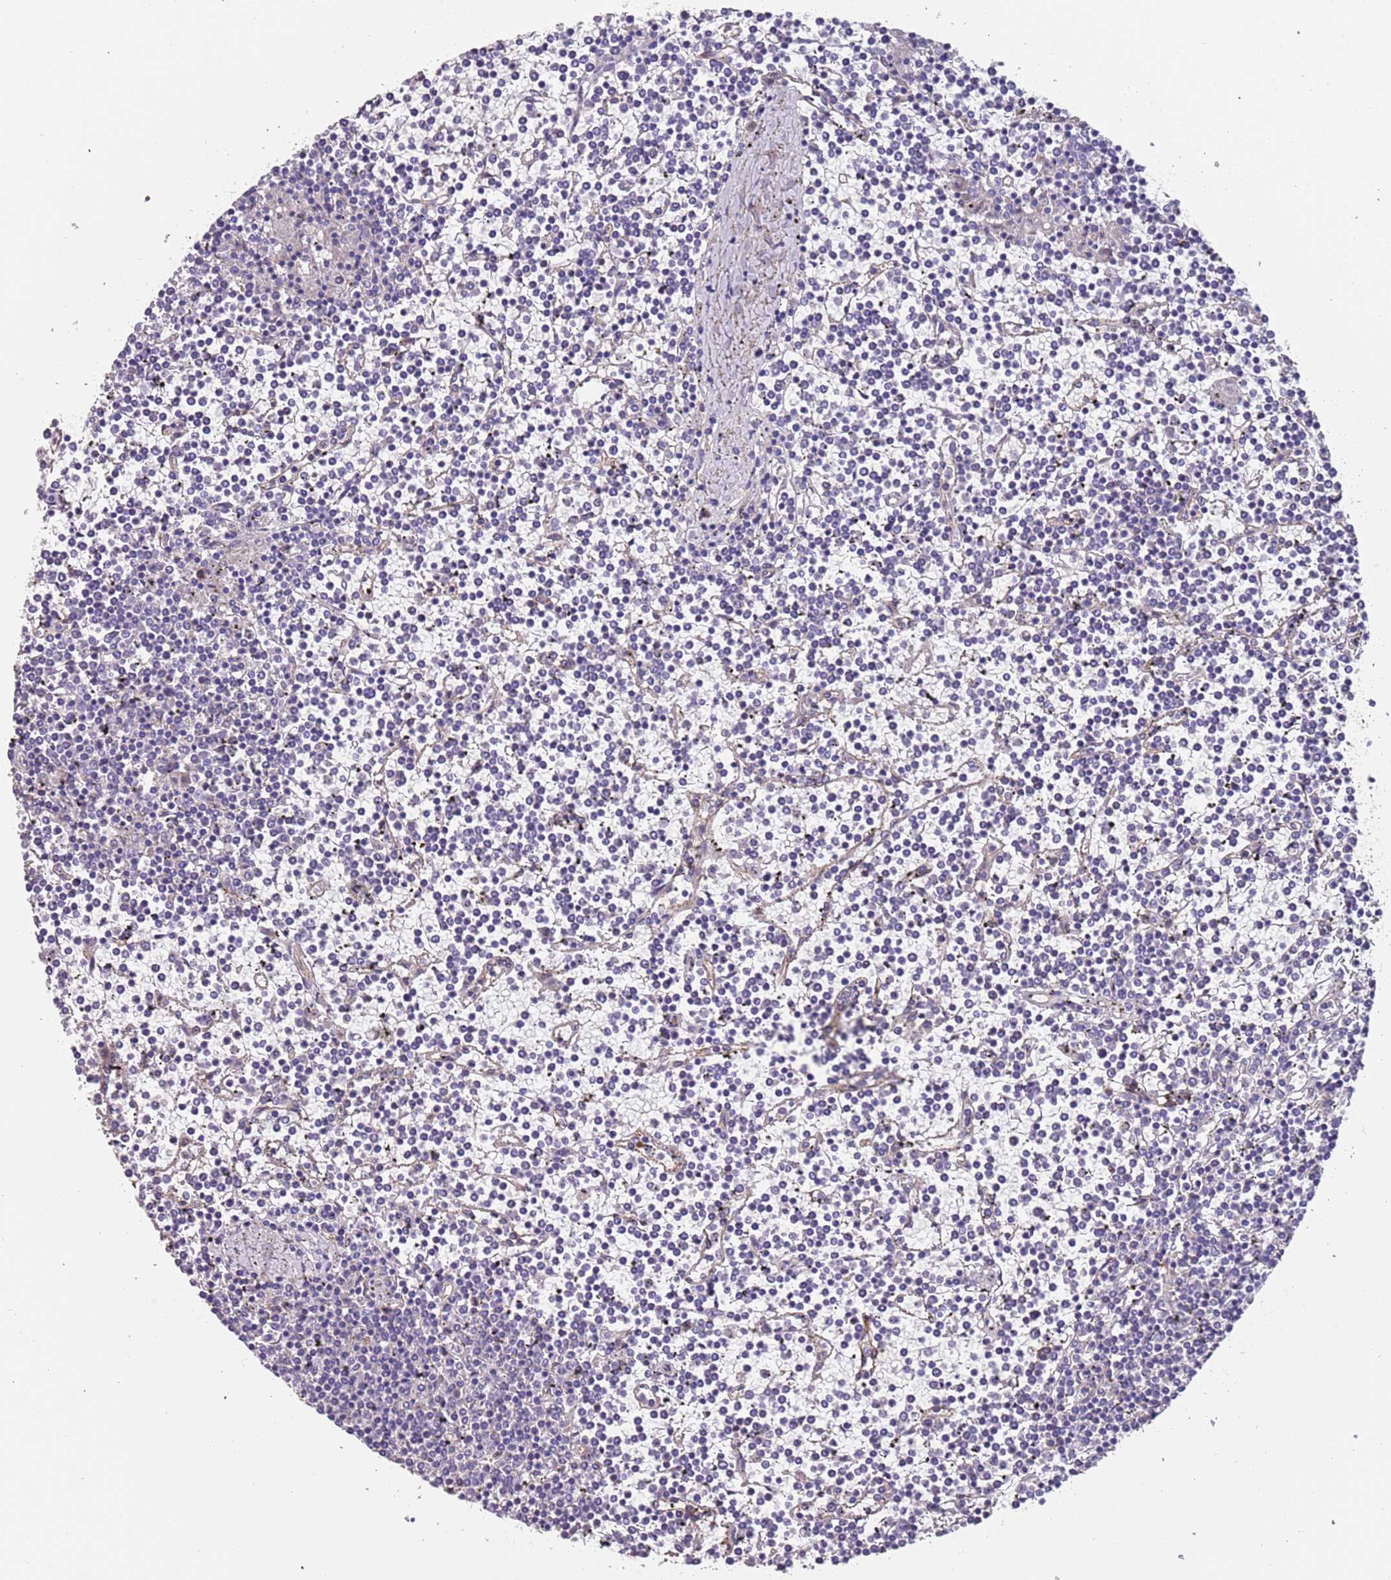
{"staining": {"intensity": "negative", "quantity": "none", "location": "none"}, "tissue": "lymphoma", "cell_type": "Tumor cells", "image_type": "cancer", "snomed": [{"axis": "morphology", "description": "Malignant lymphoma, non-Hodgkin's type, Low grade"}, {"axis": "topography", "description": "Spleen"}], "caption": "Immunohistochemistry photomicrograph of neoplastic tissue: lymphoma stained with DAB demonstrates no significant protein staining in tumor cells.", "gene": "LAMB4", "patient": {"sex": "female", "age": 19}}